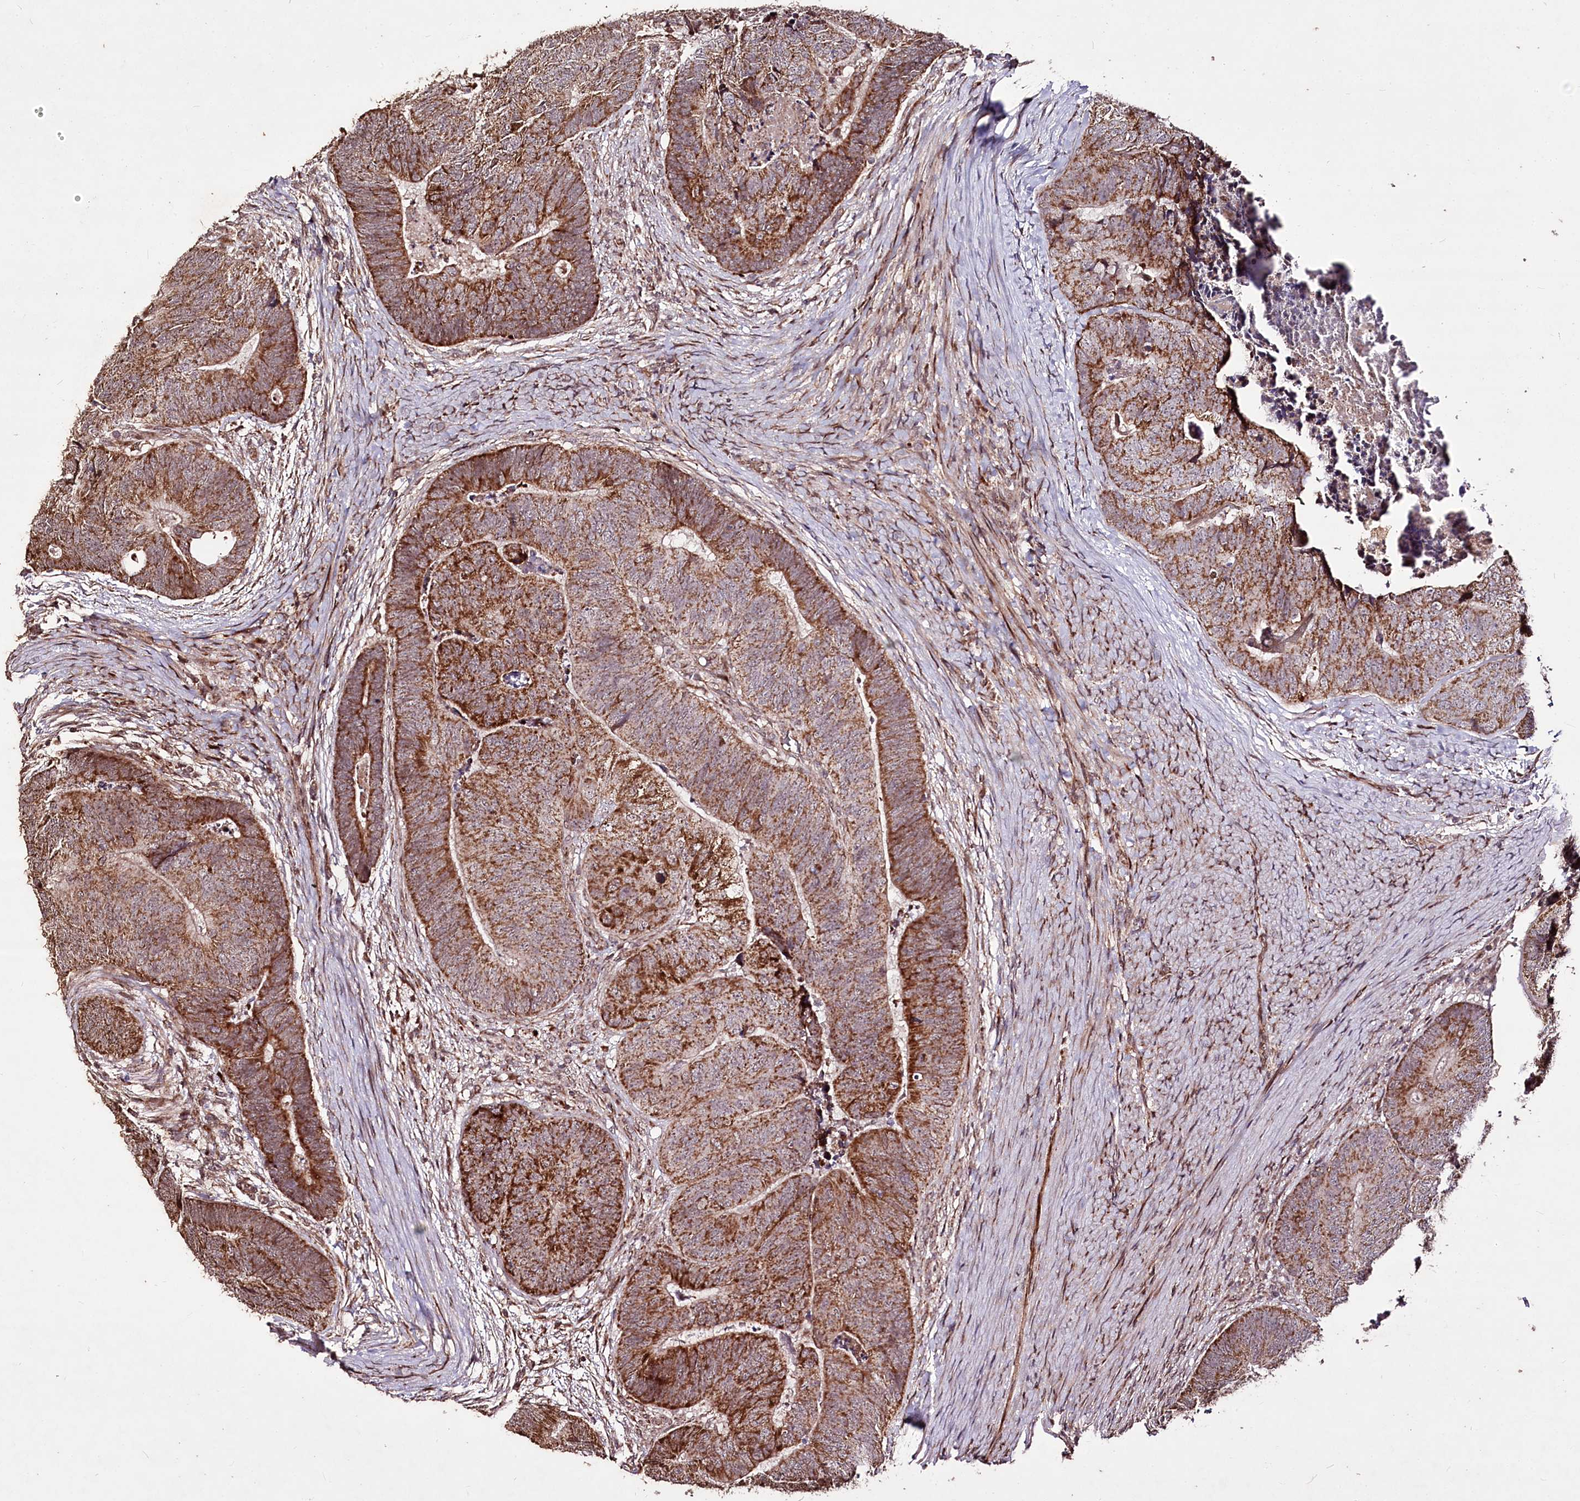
{"staining": {"intensity": "moderate", "quantity": ">75%", "location": "cytoplasmic/membranous"}, "tissue": "colorectal cancer", "cell_type": "Tumor cells", "image_type": "cancer", "snomed": [{"axis": "morphology", "description": "Adenocarcinoma, NOS"}, {"axis": "topography", "description": "Colon"}], "caption": "The micrograph shows immunohistochemical staining of colorectal cancer. There is moderate cytoplasmic/membranous expression is identified in about >75% of tumor cells. Nuclei are stained in blue.", "gene": "CARD19", "patient": {"sex": "female", "age": 67}}